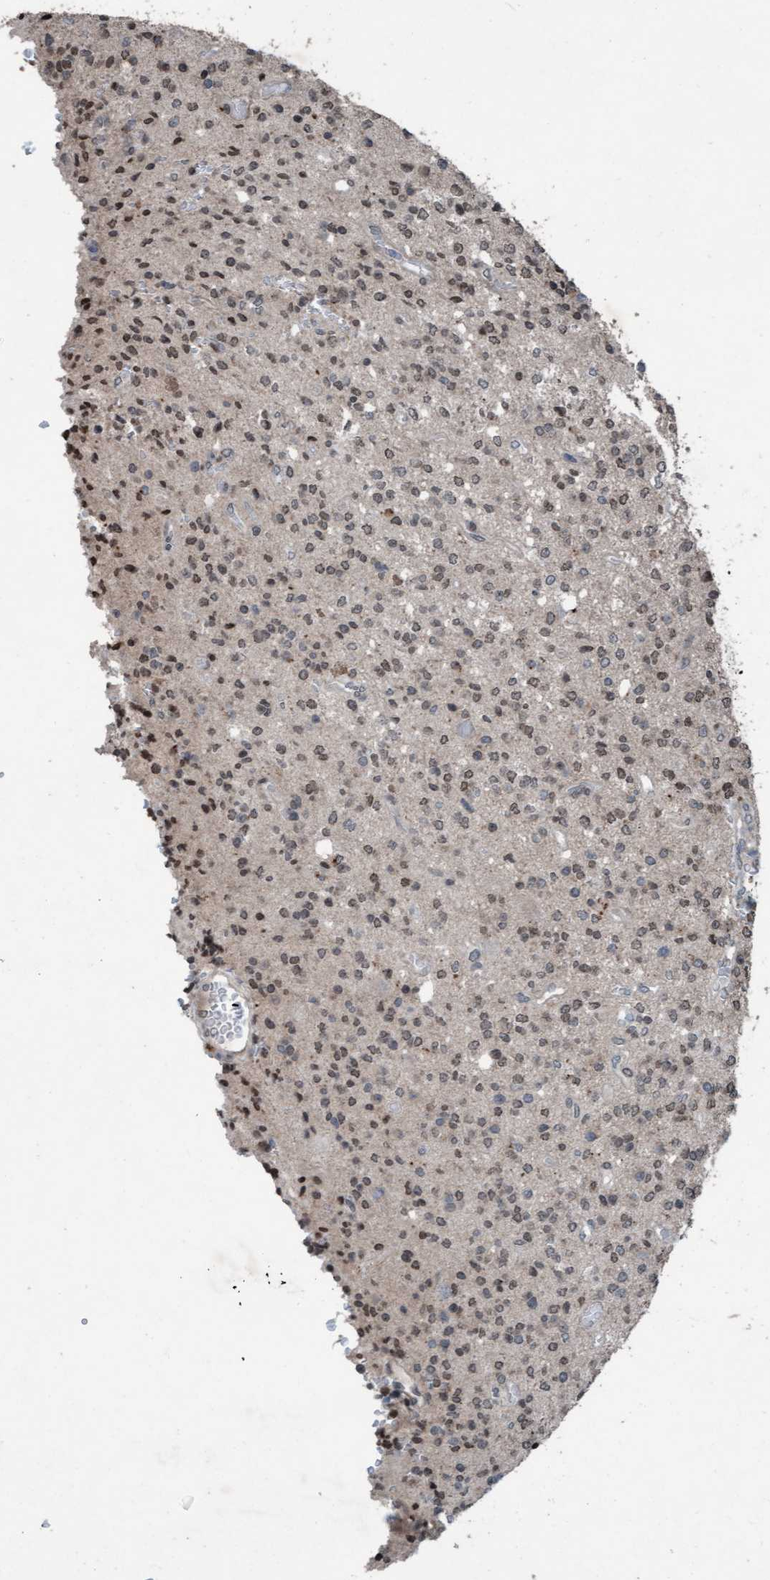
{"staining": {"intensity": "weak", "quantity": "25%-75%", "location": "nuclear"}, "tissue": "glioma", "cell_type": "Tumor cells", "image_type": "cancer", "snomed": [{"axis": "morphology", "description": "Glioma, malignant, High grade"}, {"axis": "topography", "description": "Brain"}], "caption": "Protein positivity by IHC exhibits weak nuclear positivity in about 25%-75% of tumor cells in glioma.", "gene": "PLXNB2", "patient": {"sex": "male", "age": 34}}